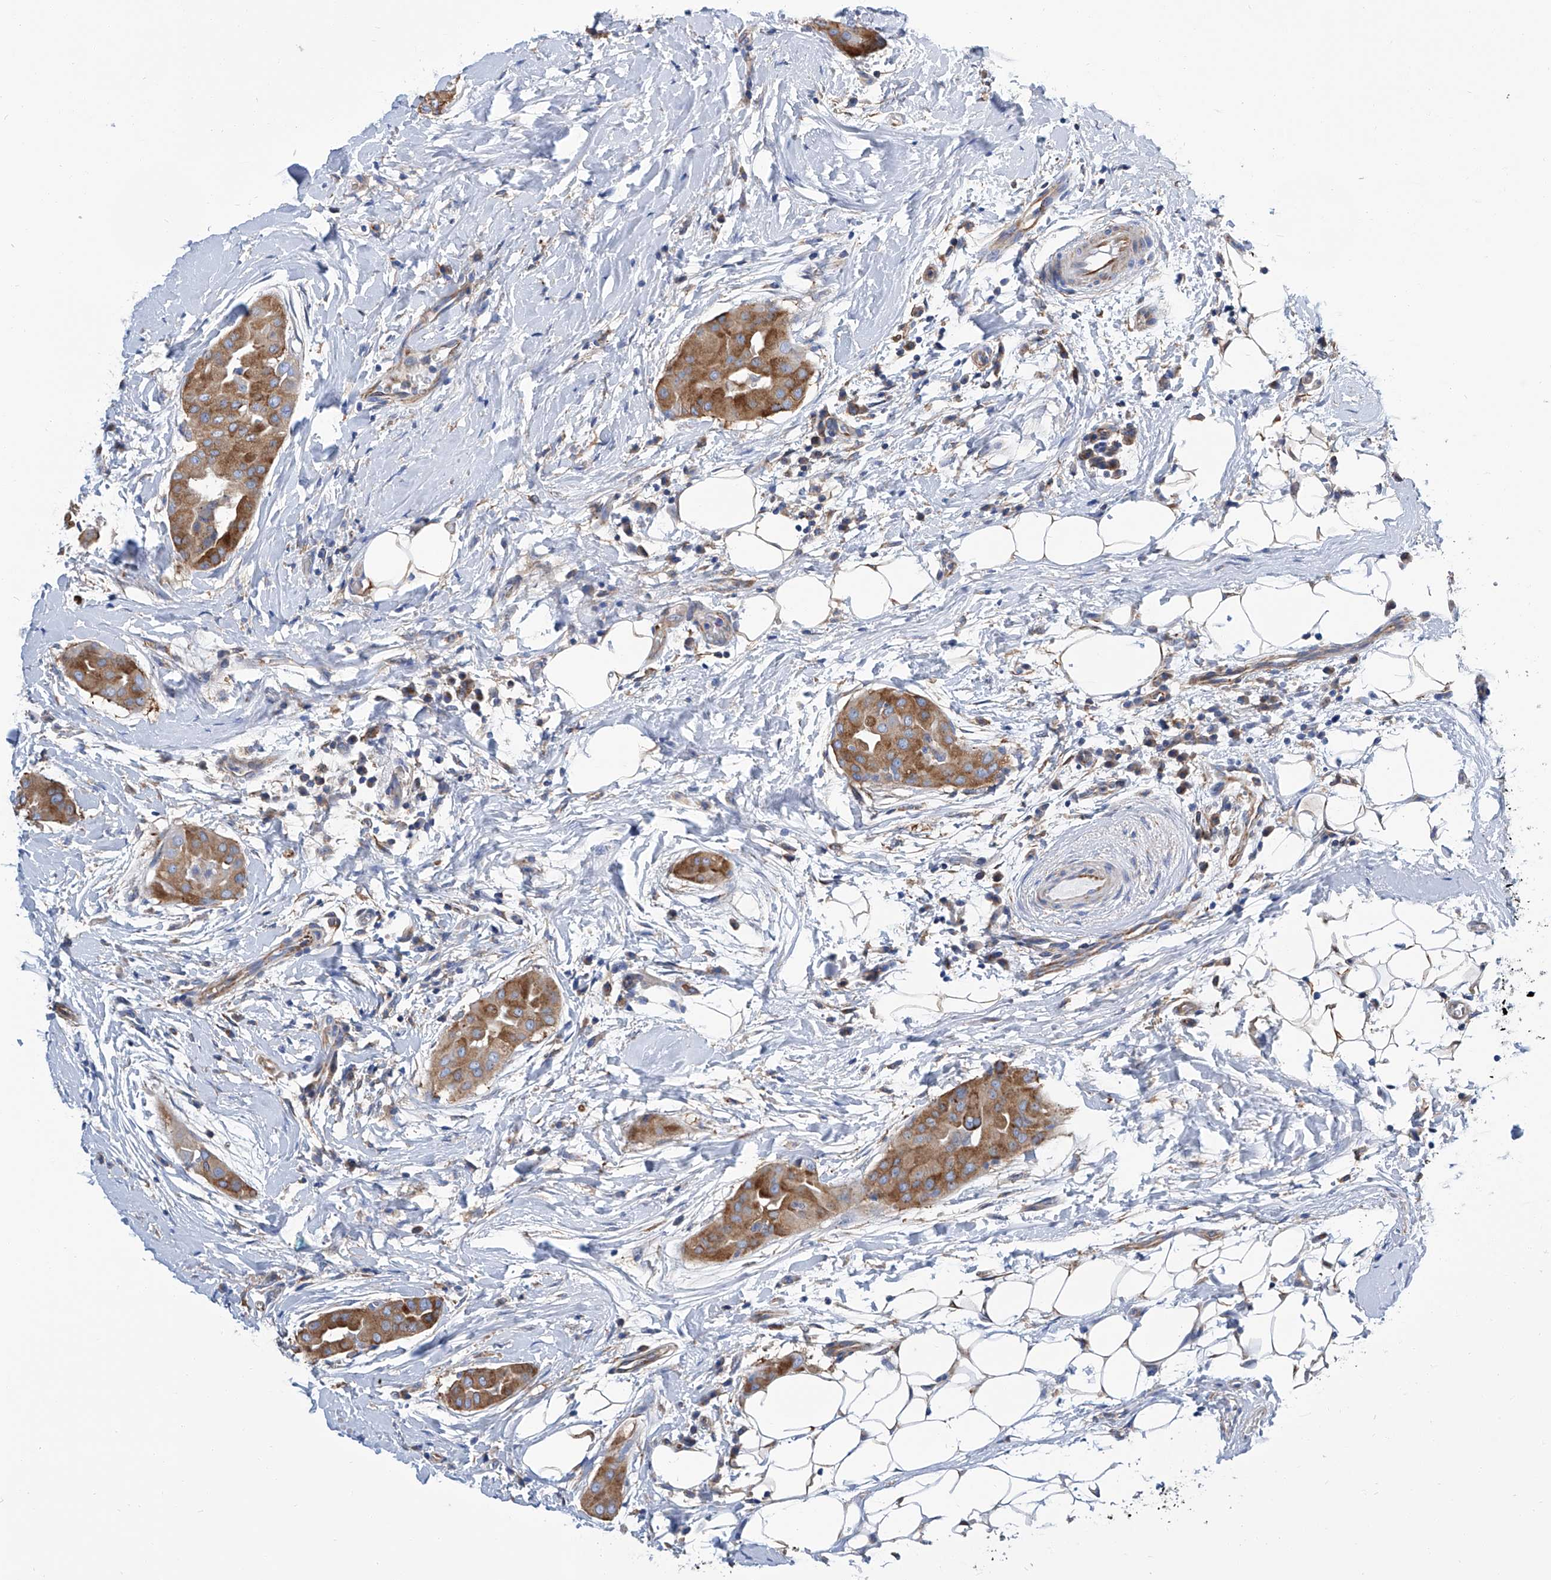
{"staining": {"intensity": "moderate", "quantity": ">75%", "location": "cytoplasmic/membranous"}, "tissue": "thyroid cancer", "cell_type": "Tumor cells", "image_type": "cancer", "snomed": [{"axis": "morphology", "description": "Papillary adenocarcinoma, NOS"}, {"axis": "topography", "description": "Thyroid gland"}], "caption": "This image demonstrates immunohistochemistry (IHC) staining of human papillary adenocarcinoma (thyroid), with medium moderate cytoplasmic/membranous positivity in about >75% of tumor cells.", "gene": "GPT", "patient": {"sex": "male", "age": 33}}